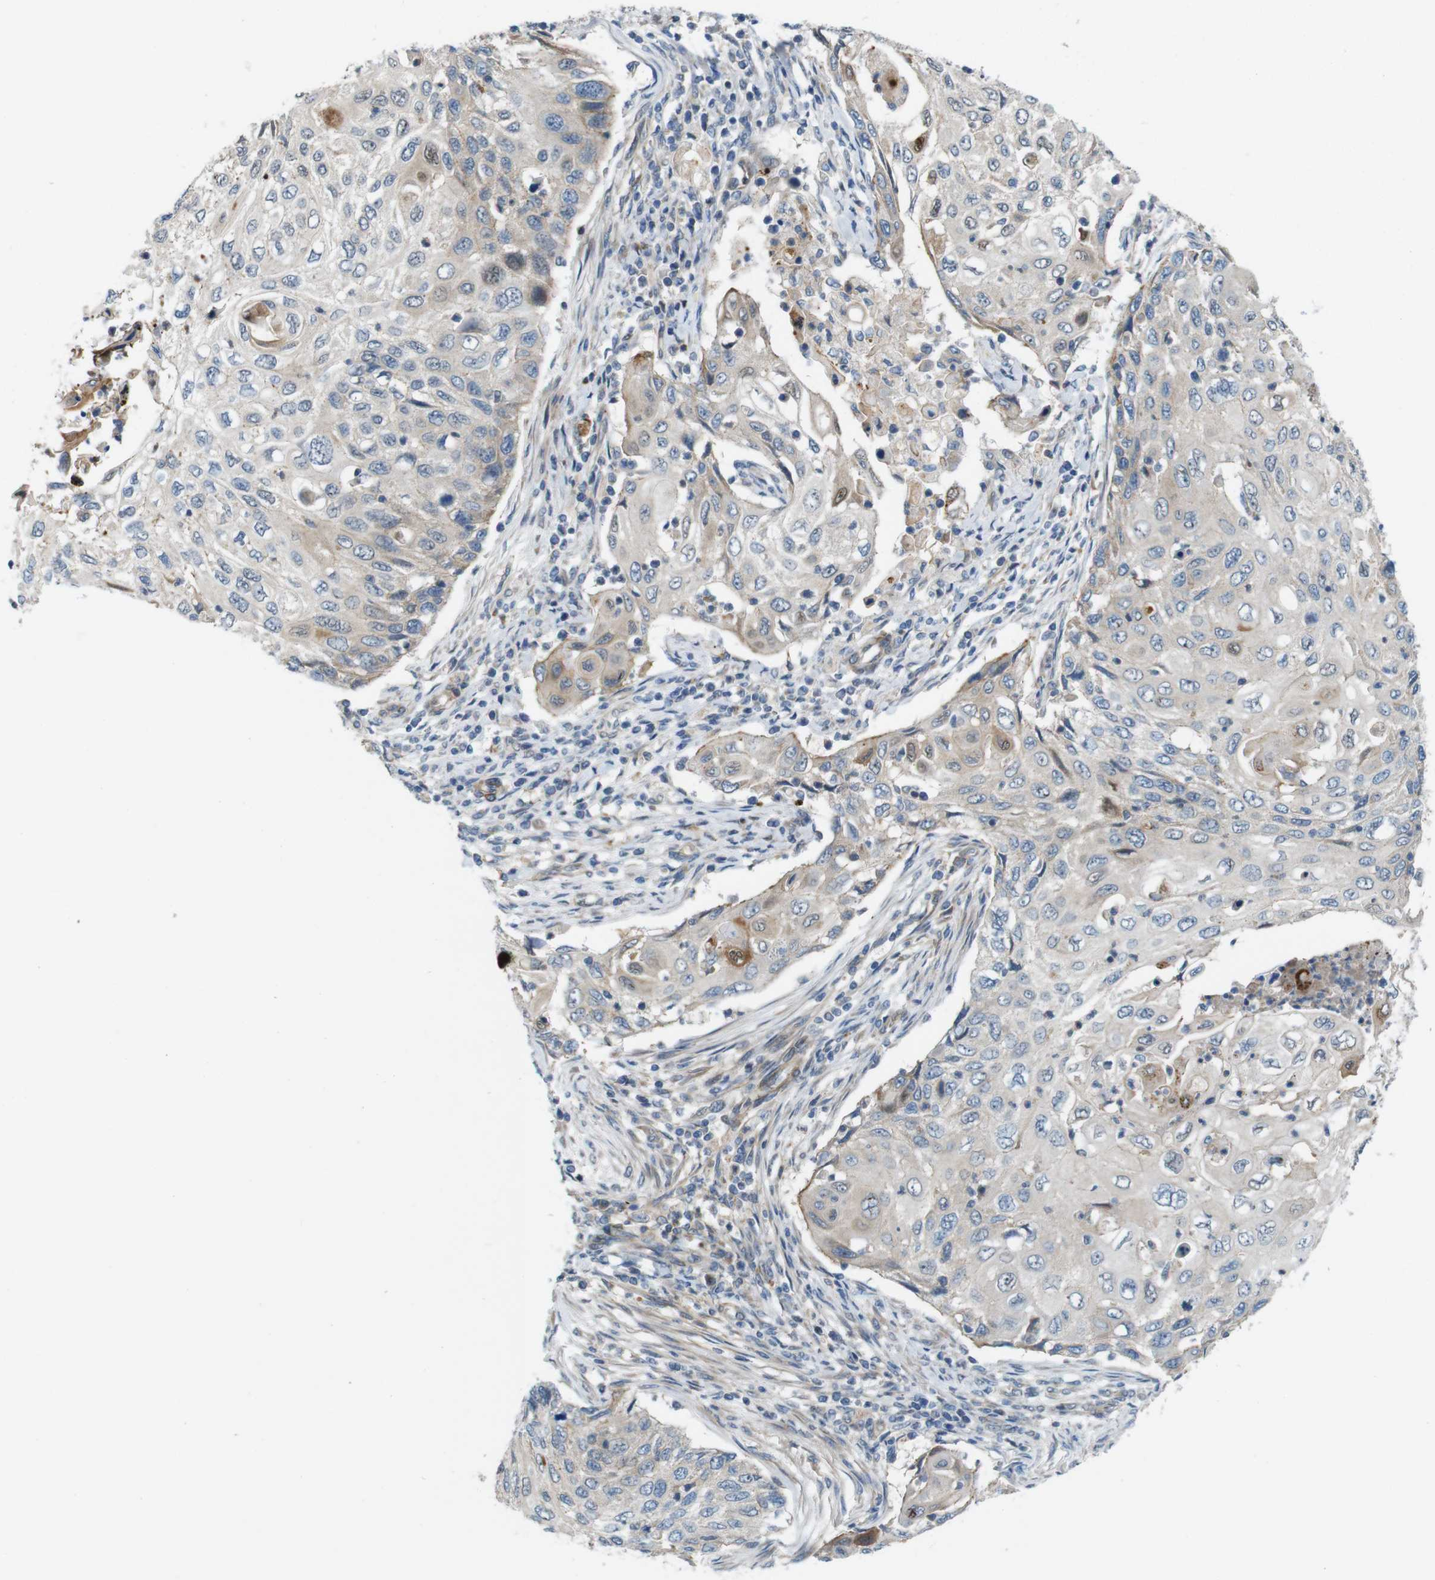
{"staining": {"intensity": "weak", "quantity": ">75%", "location": "cytoplasmic/membranous,nuclear"}, "tissue": "cervical cancer", "cell_type": "Tumor cells", "image_type": "cancer", "snomed": [{"axis": "morphology", "description": "Squamous cell carcinoma, NOS"}, {"axis": "topography", "description": "Cervix"}], "caption": "A brown stain labels weak cytoplasmic/membranous and nuclear positivity of a protein in cervical squamous cell carcinoma tumor cells.", "gene": "SKI", "patient": {"sex": "female", "age": 70}}